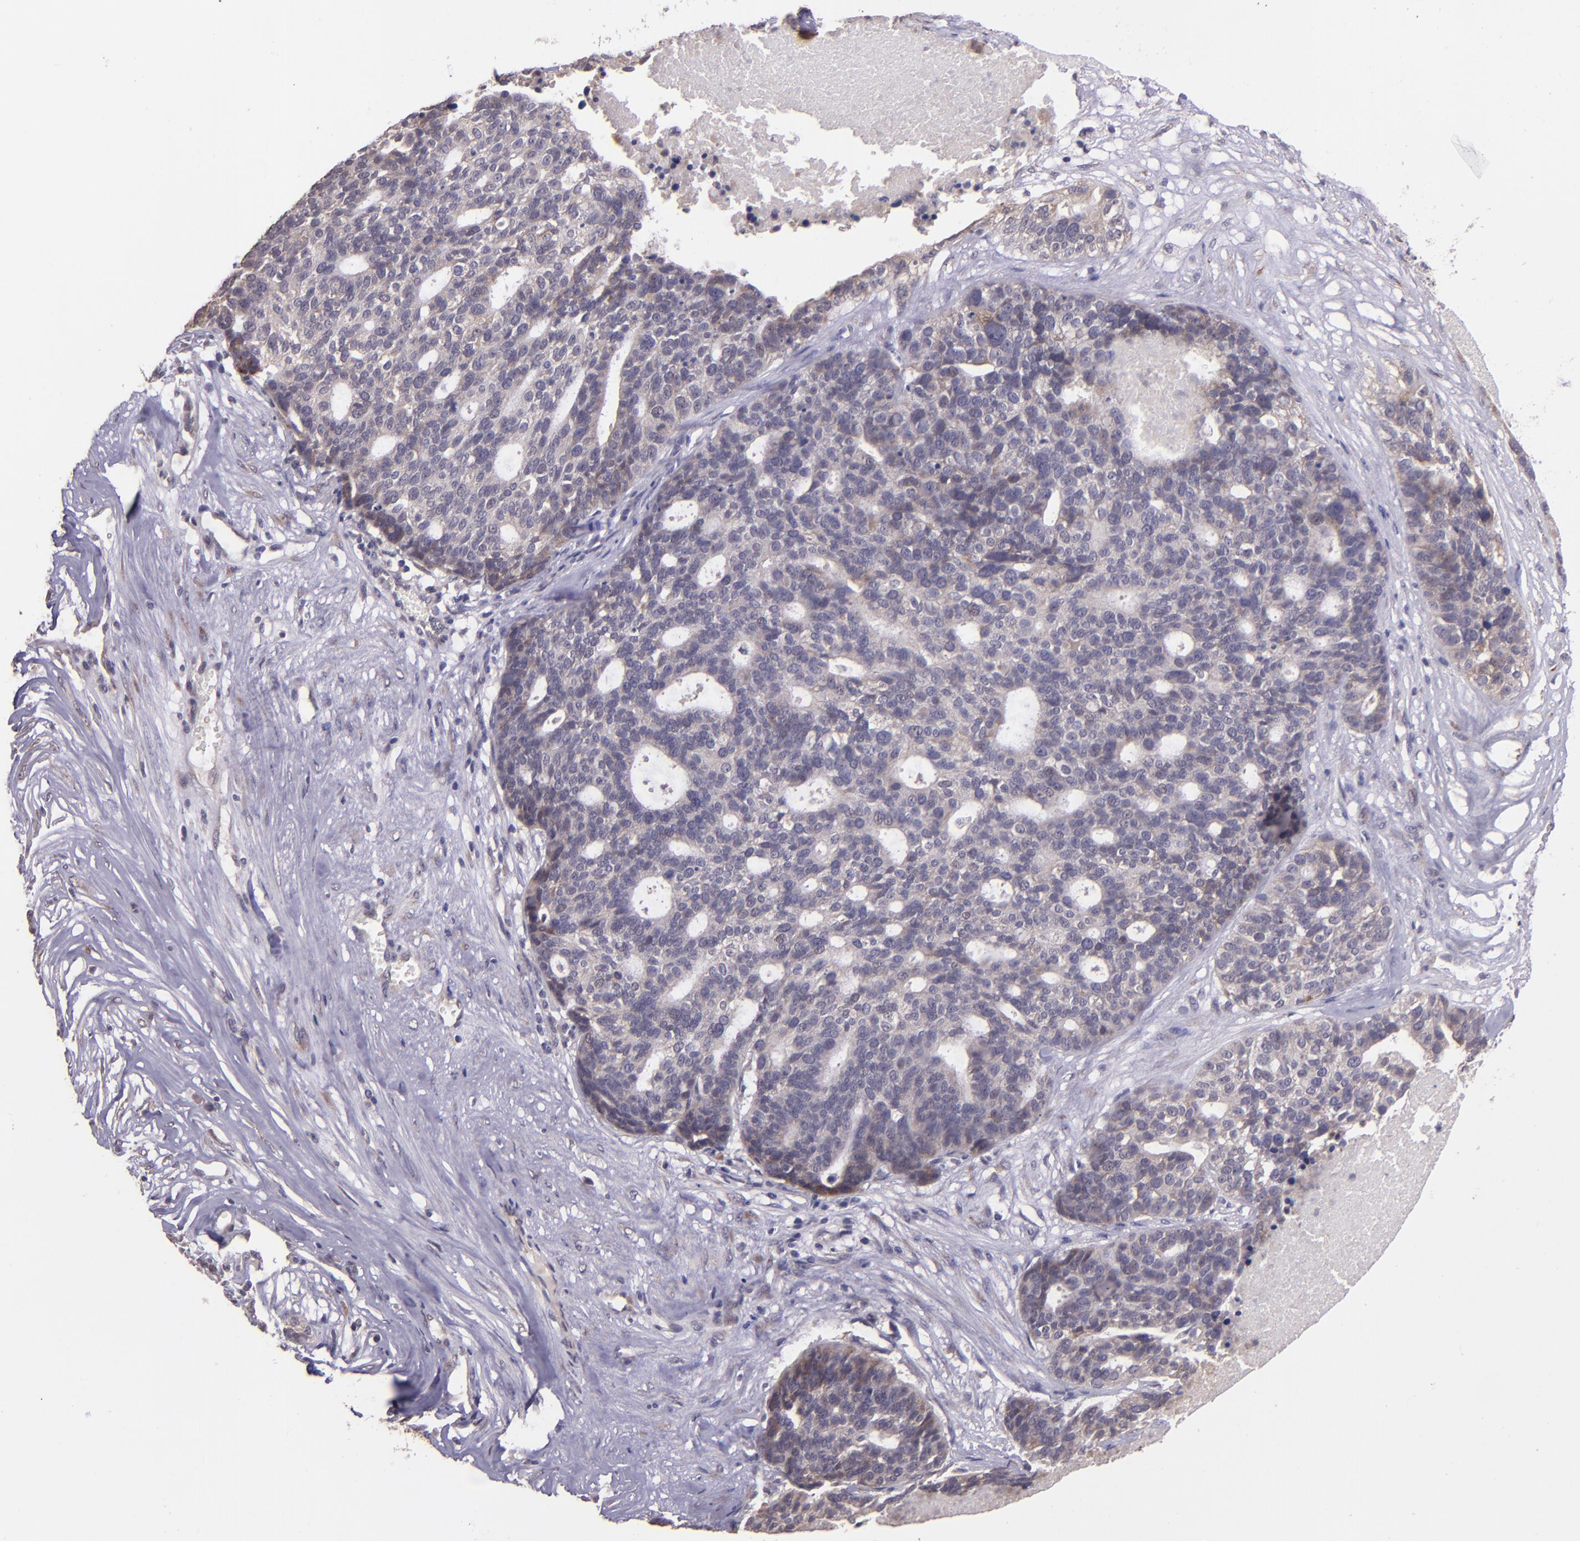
{"staining": {"intensity": "weak", "quantity": ">75%", "location": "cytoplasmic/membranous"}, "tissue": "ovarian cancer", "cell_type": "Tumor cells", "image_type": "cancer", "snomed": [{"axis": "morphology", "description": "Cystadenocarcinoma, serous, NOS"}, {"axis": "topography", "description": "Ovary"}], "caption": "This is an image of IHC staining of serous cystadenocarcinoma (ovarian), which shows weak expression in the cytoplasmic/membranous of tumor cells.", "gene": "TAF7L", "patient": {"sex": "female", "age": 59}}